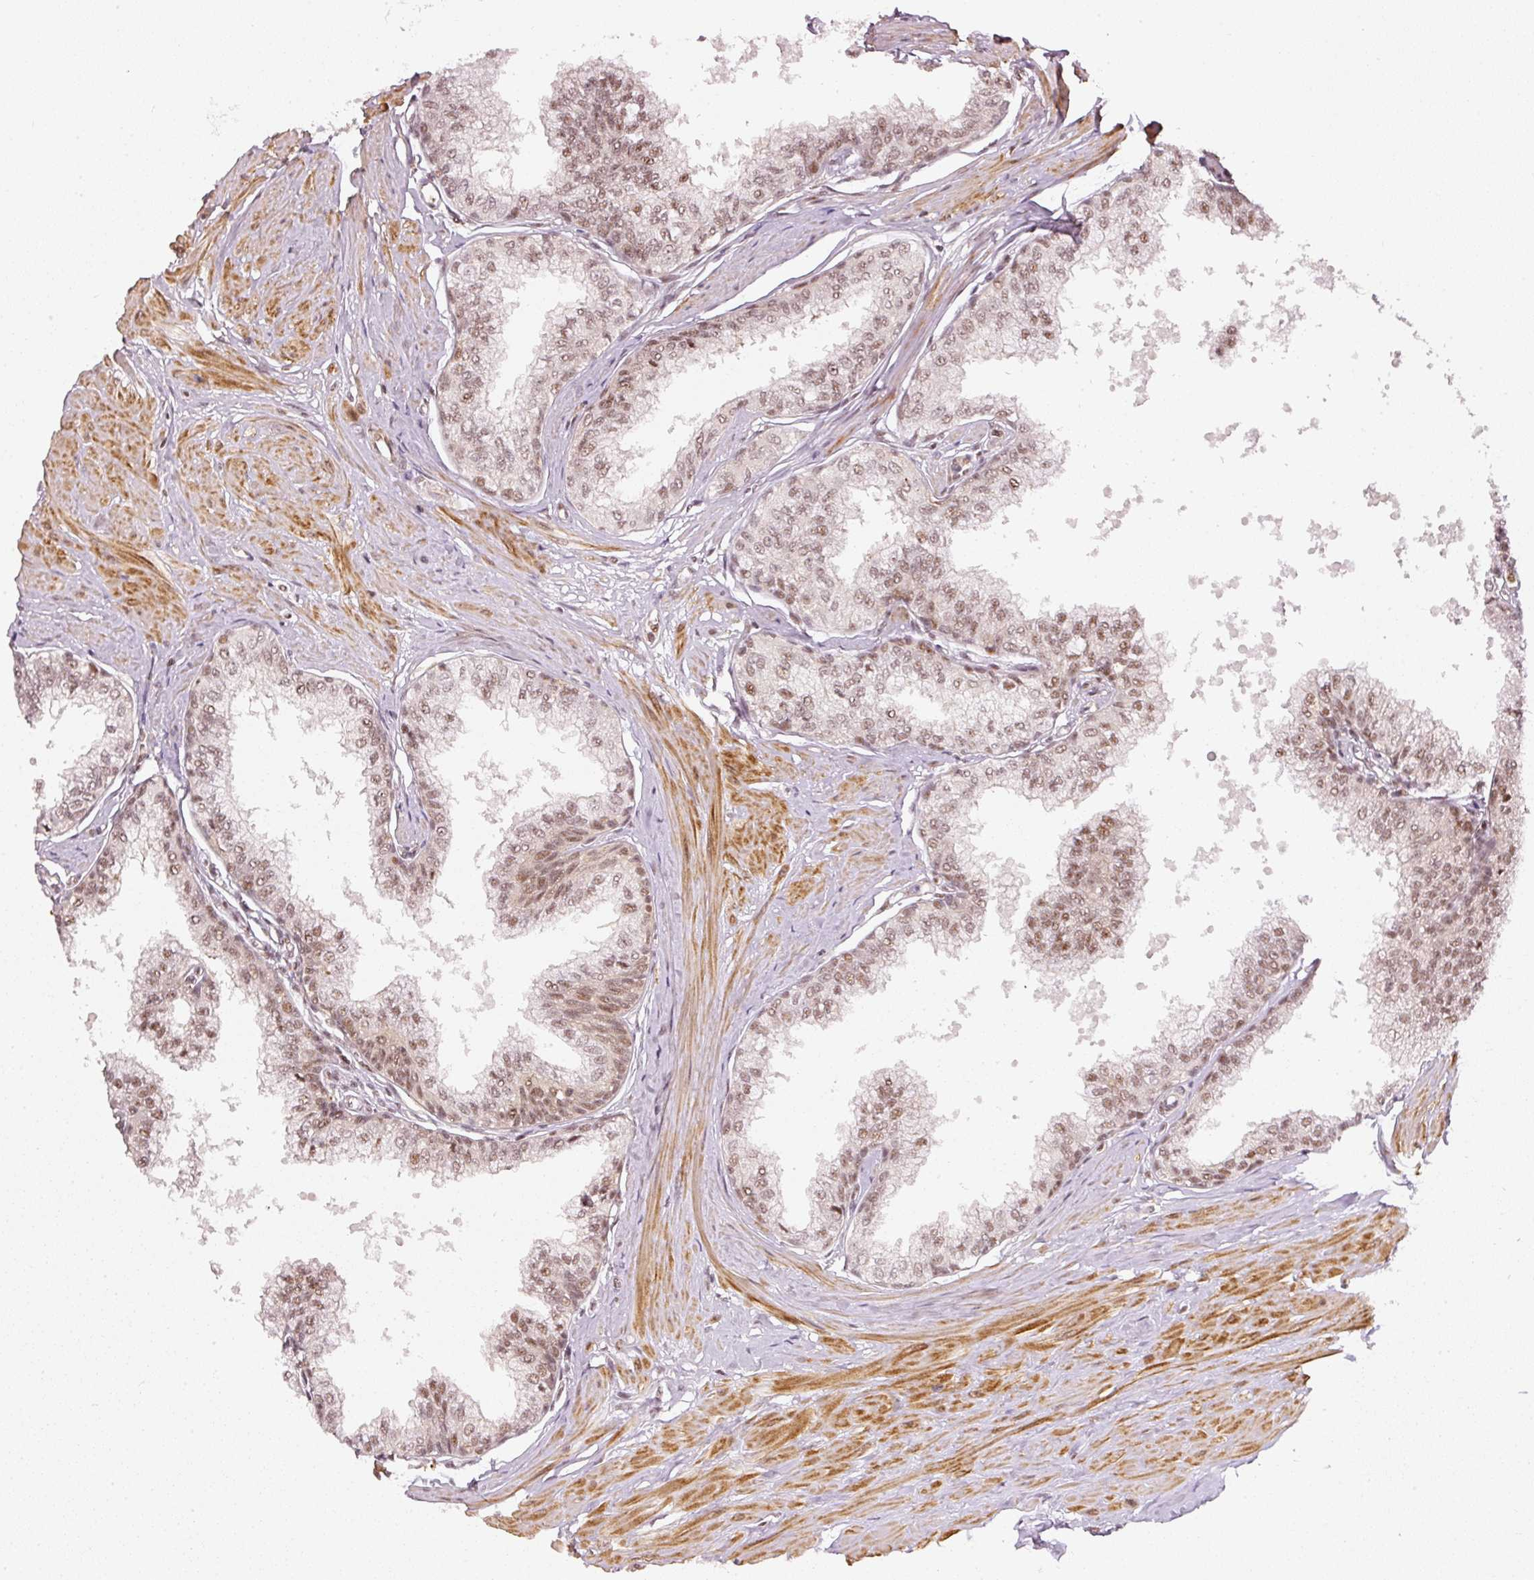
{"staining": {"intensity": "moderate", "quantity": ">75%", "location": "nuclear"}, "tissue": "seminal vesicle", "cell_type": "Glandular cells", "image_type": "normal", "snomed": [{"axis": "morphology", "description": "Normal tissue, NOS"}, {"axis": "topography", "description": "Prostate"}, {"axis": "topography", "description": "Seminal veicle"}], "caption": "Seminal vesicle was stained to show a protein in brown. There is medium levels of moderate nuclear expression in approximately >75% of glandular cells. Using DAB (3,3'-diaminobenzidine) (brown) and hematoxylin (blue) stains, captured at high magnification using brightfield microscopy.", "gene": "THOC6", "patient": {"sex": "male", "age": 60}}